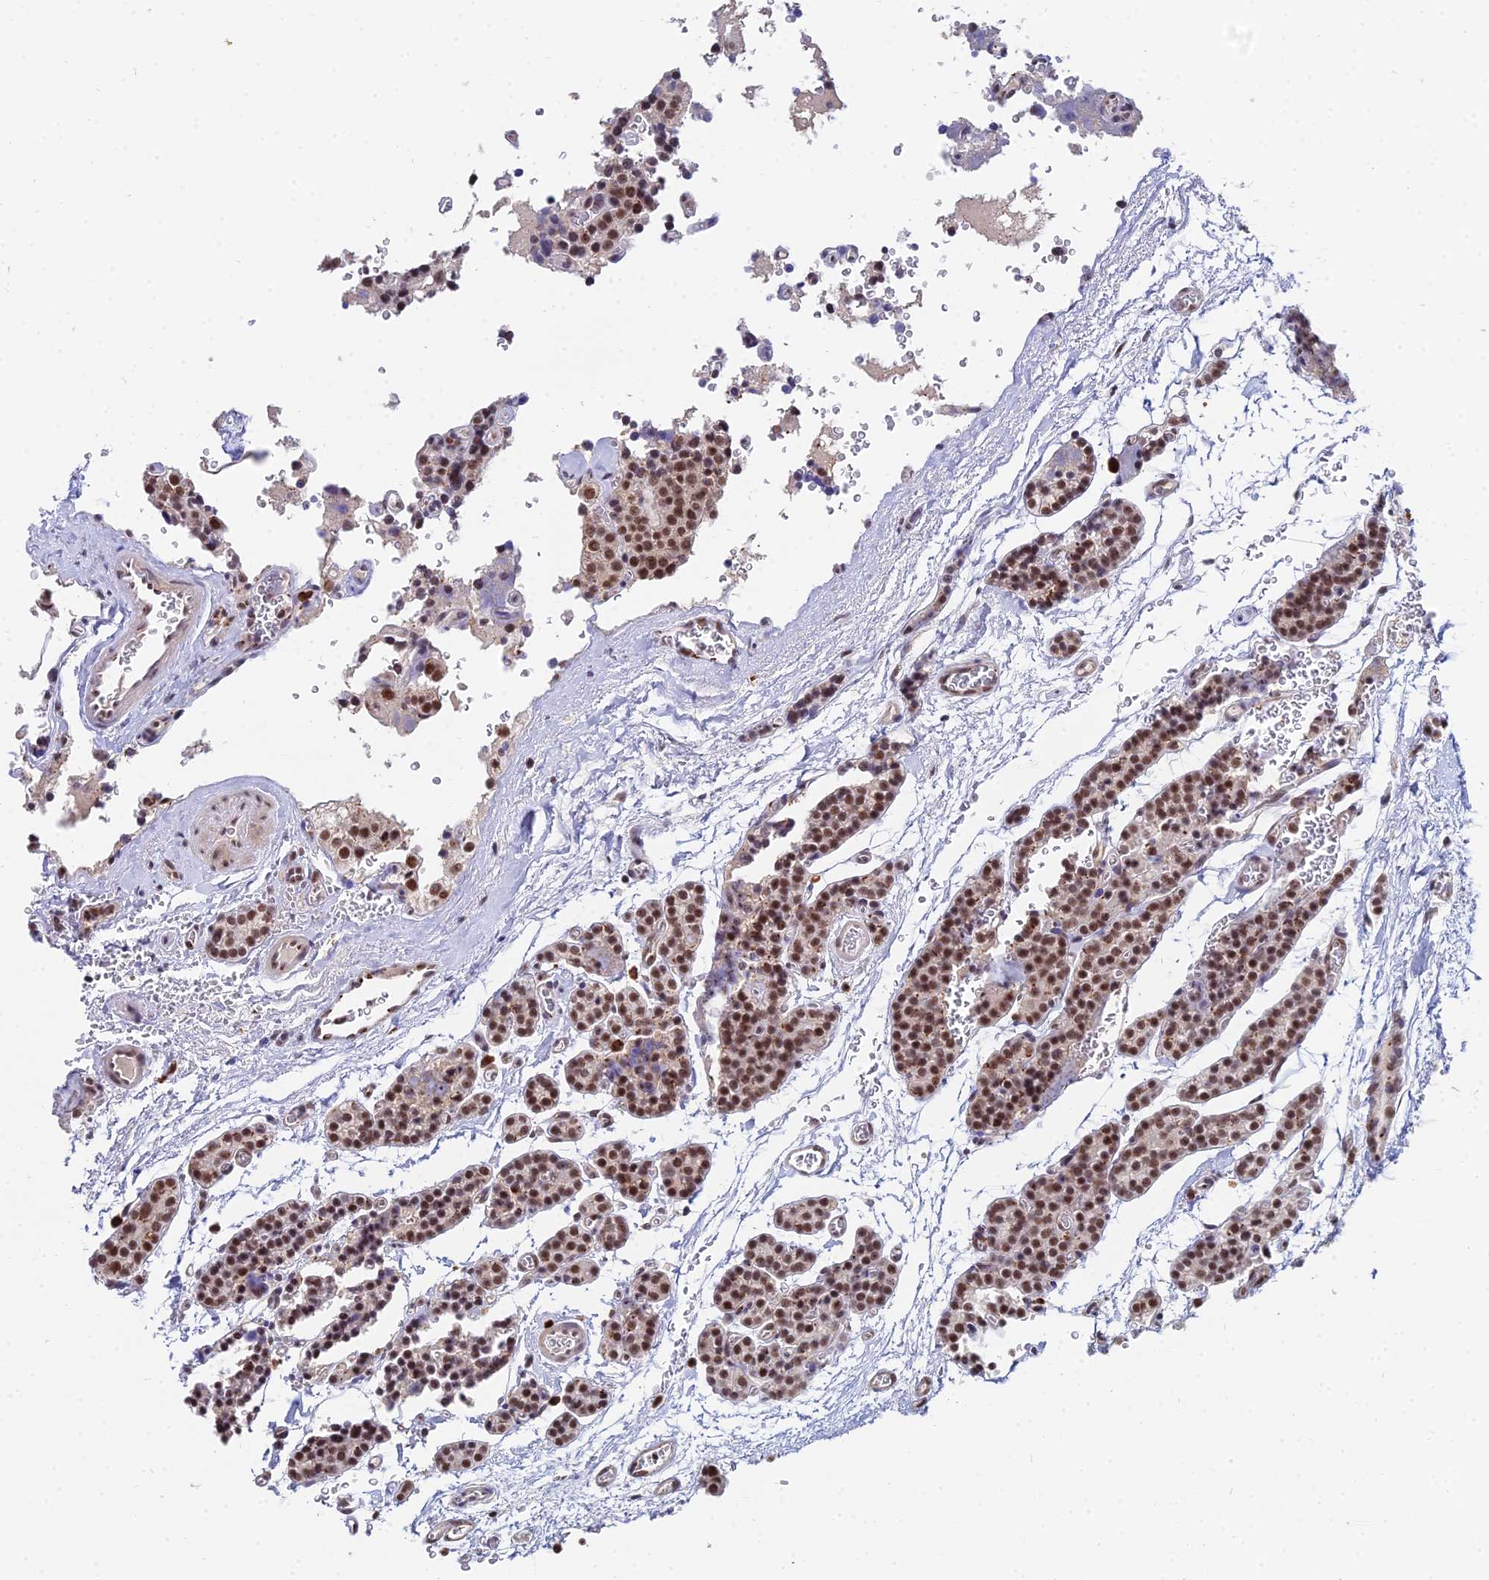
{"staining": {"intensity": "strong", "quantity": ">75%", "location": "cytoplasmic/membranous,nuclear"}, "tissue": "parathyroid gland", "cell_type": "Glandular cells", "image_type": "normal", "snomed": [{"axis": "morphology", "description": "Normal tissue, NOS"}, {"axis": "topography", "description": "Parathyroid gland"}], "caption": "The image shows staining of benign parathyroid gland, revealing strong cytoplasmic/membranous,nuclear protein staining (brown color) within glandular cells. The protein is stained brown, and the nuclei are stained in blue (DAB IHC with brightfield microscopy, high magnification).", "gene": "THOC3", "patient": {"sex": "female", "age": 64}}